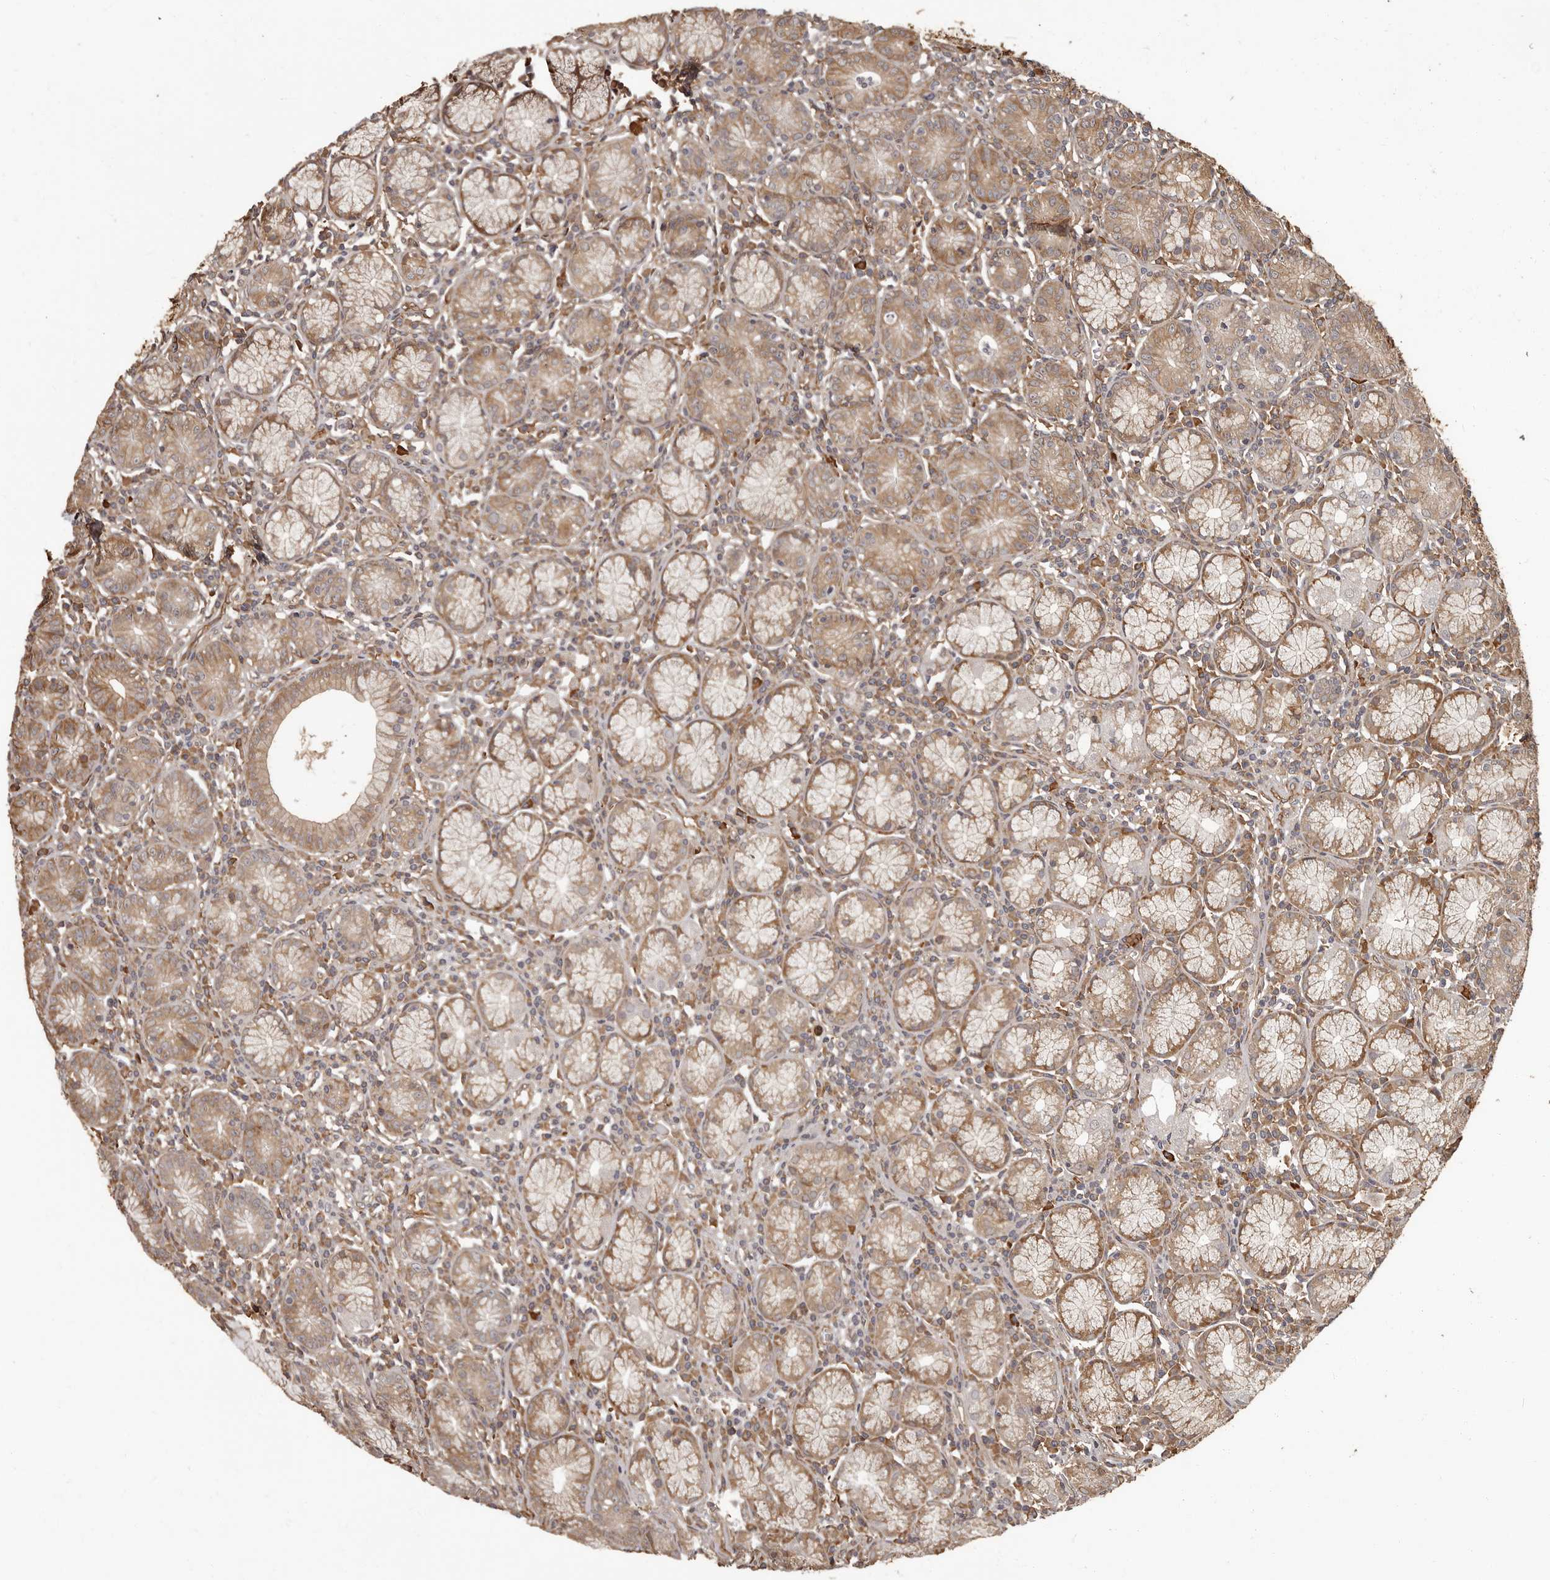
{"staining": {"intensity": "weak", "quantity": "25%-75%", "location": "cytoplasmic/membranous"}, "tissue": "stomach", "cell_type": "Glandular cells", "image_type": "normal", "snomed": [{"axis": "morphology", "description": "Normal tissue, NOS"}, {"axis": "topography", "description": "Stomach"}], "caption": "Immunohistochemical staining of normal human stomach displays weak cytoplasmic/membranous protein expression in approximately 25%-75% of glandular cells.", "gene": "SLITRK6", "patient": {"sex": "male", "age": 55}}